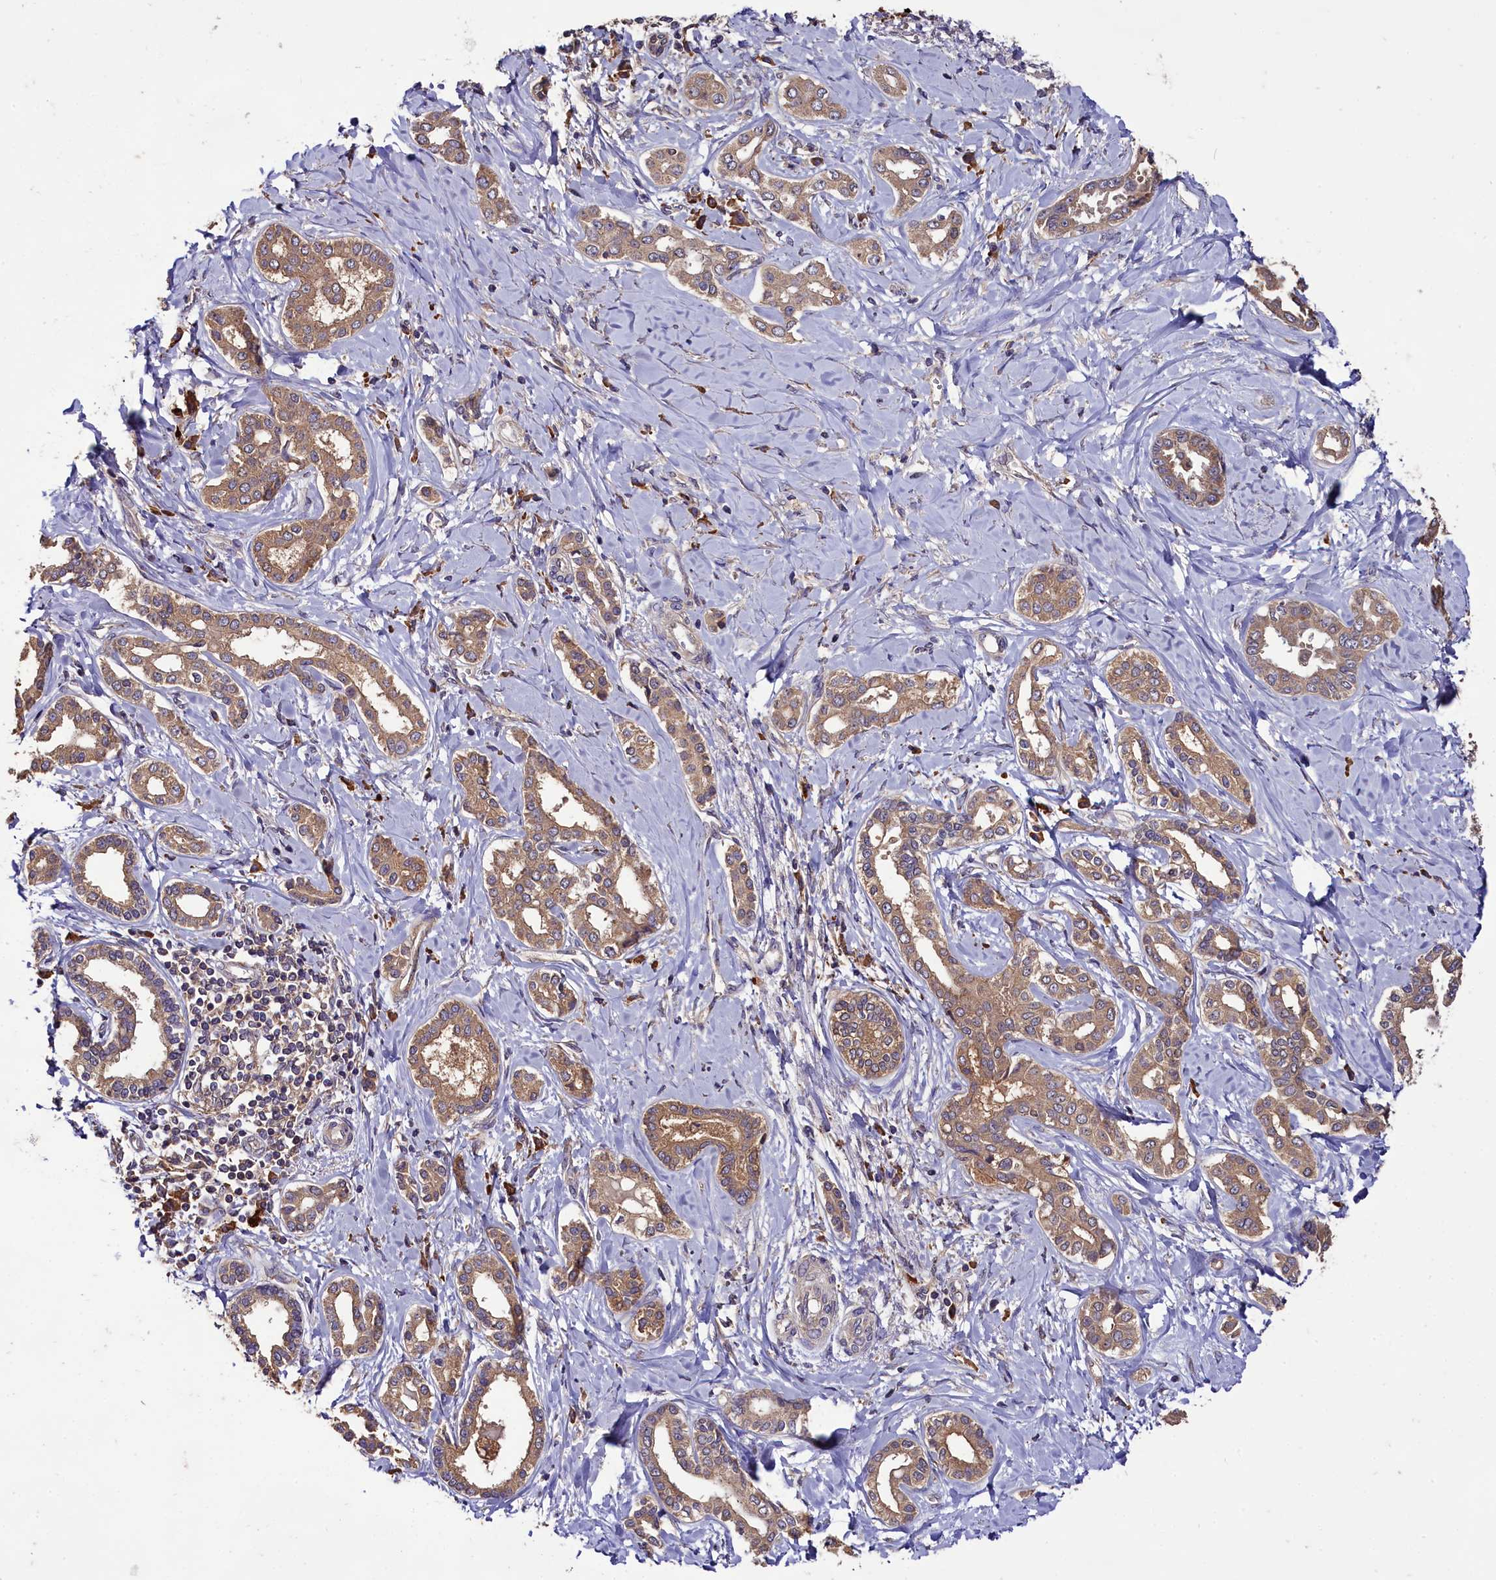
{"staining": {"intensity": "moderate", "quantity": ">75%", "location": "cytoplasmic/membranous"}, "tissue": "liver cancer", "cell_type": "Tumor cells", "image_type": "cancer", "snomed": [{"axis": "morphology", "description": "Cholangiocarcinoma"}, {"axis": "topography", "description": "Liver"}], "caption": "Liver cholangiocarcinoma stained with a brown dye shows moderate cytoplasmic/membranous positive staining in about >75% of tumor cells.", "gene": "ENKD1", "patient": {"sex": "female", "age": 77}}